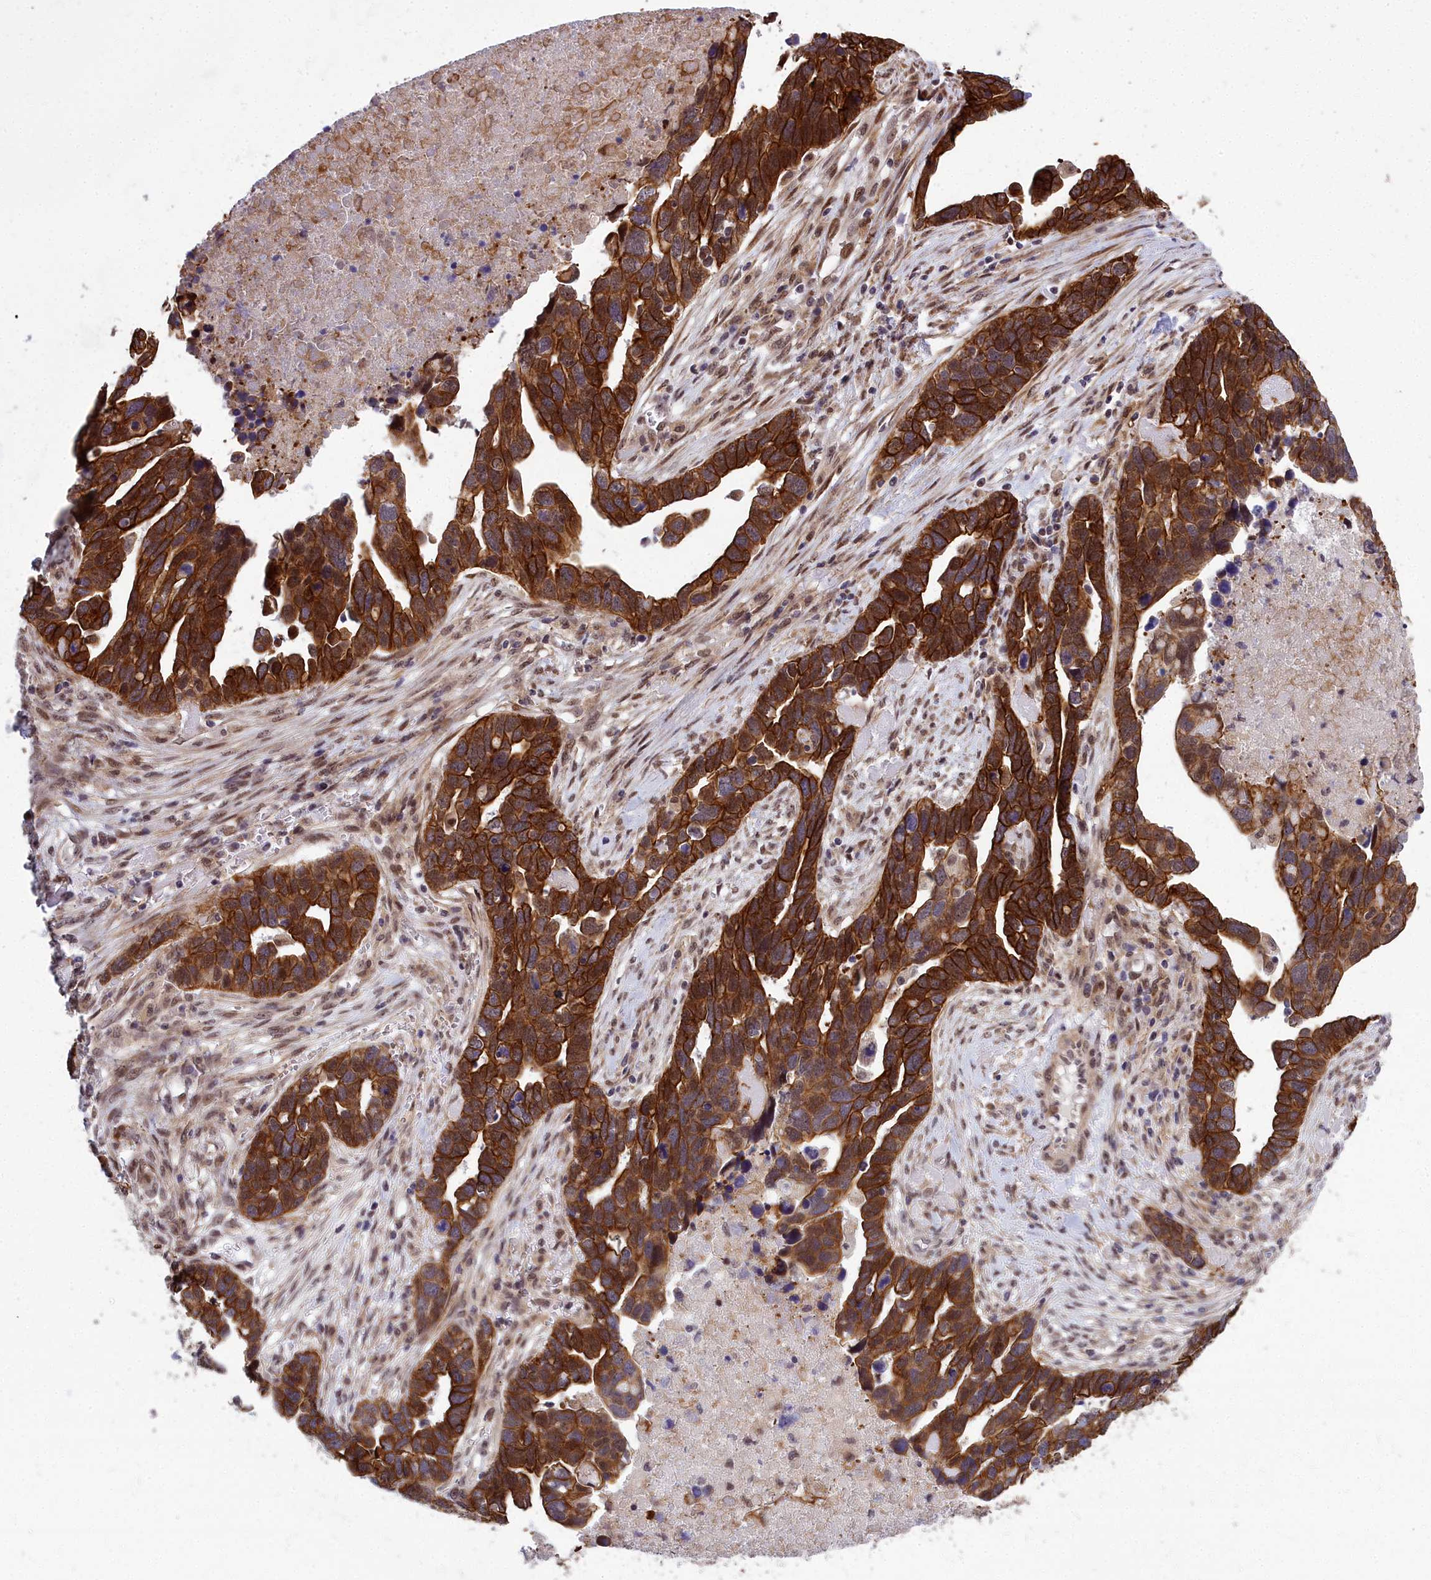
{"staining": {"intensity": "strong", "quantity": ">75%", "location": "cytoplasmic/membranous"}, "tissue": "ovarian cancer", "cell_type": "Tumor cells", "image_type": "cancer", "snomed": [{"axis": "morphology", "description": "Cystadenocarcinoma, serous, NOS"}, {"axis": "topography", "description": "Ovary"}], "caption": "Ovarian serous cystadenocarcinoma stained for a protein displays strong cytoplasmic/membranous positivity in tumor cells. (brown staining indicates protein expression, while blue staining denotes nuclei).", "gene": "ABCB8", "patient": {"sex": "female", "age": 54}}